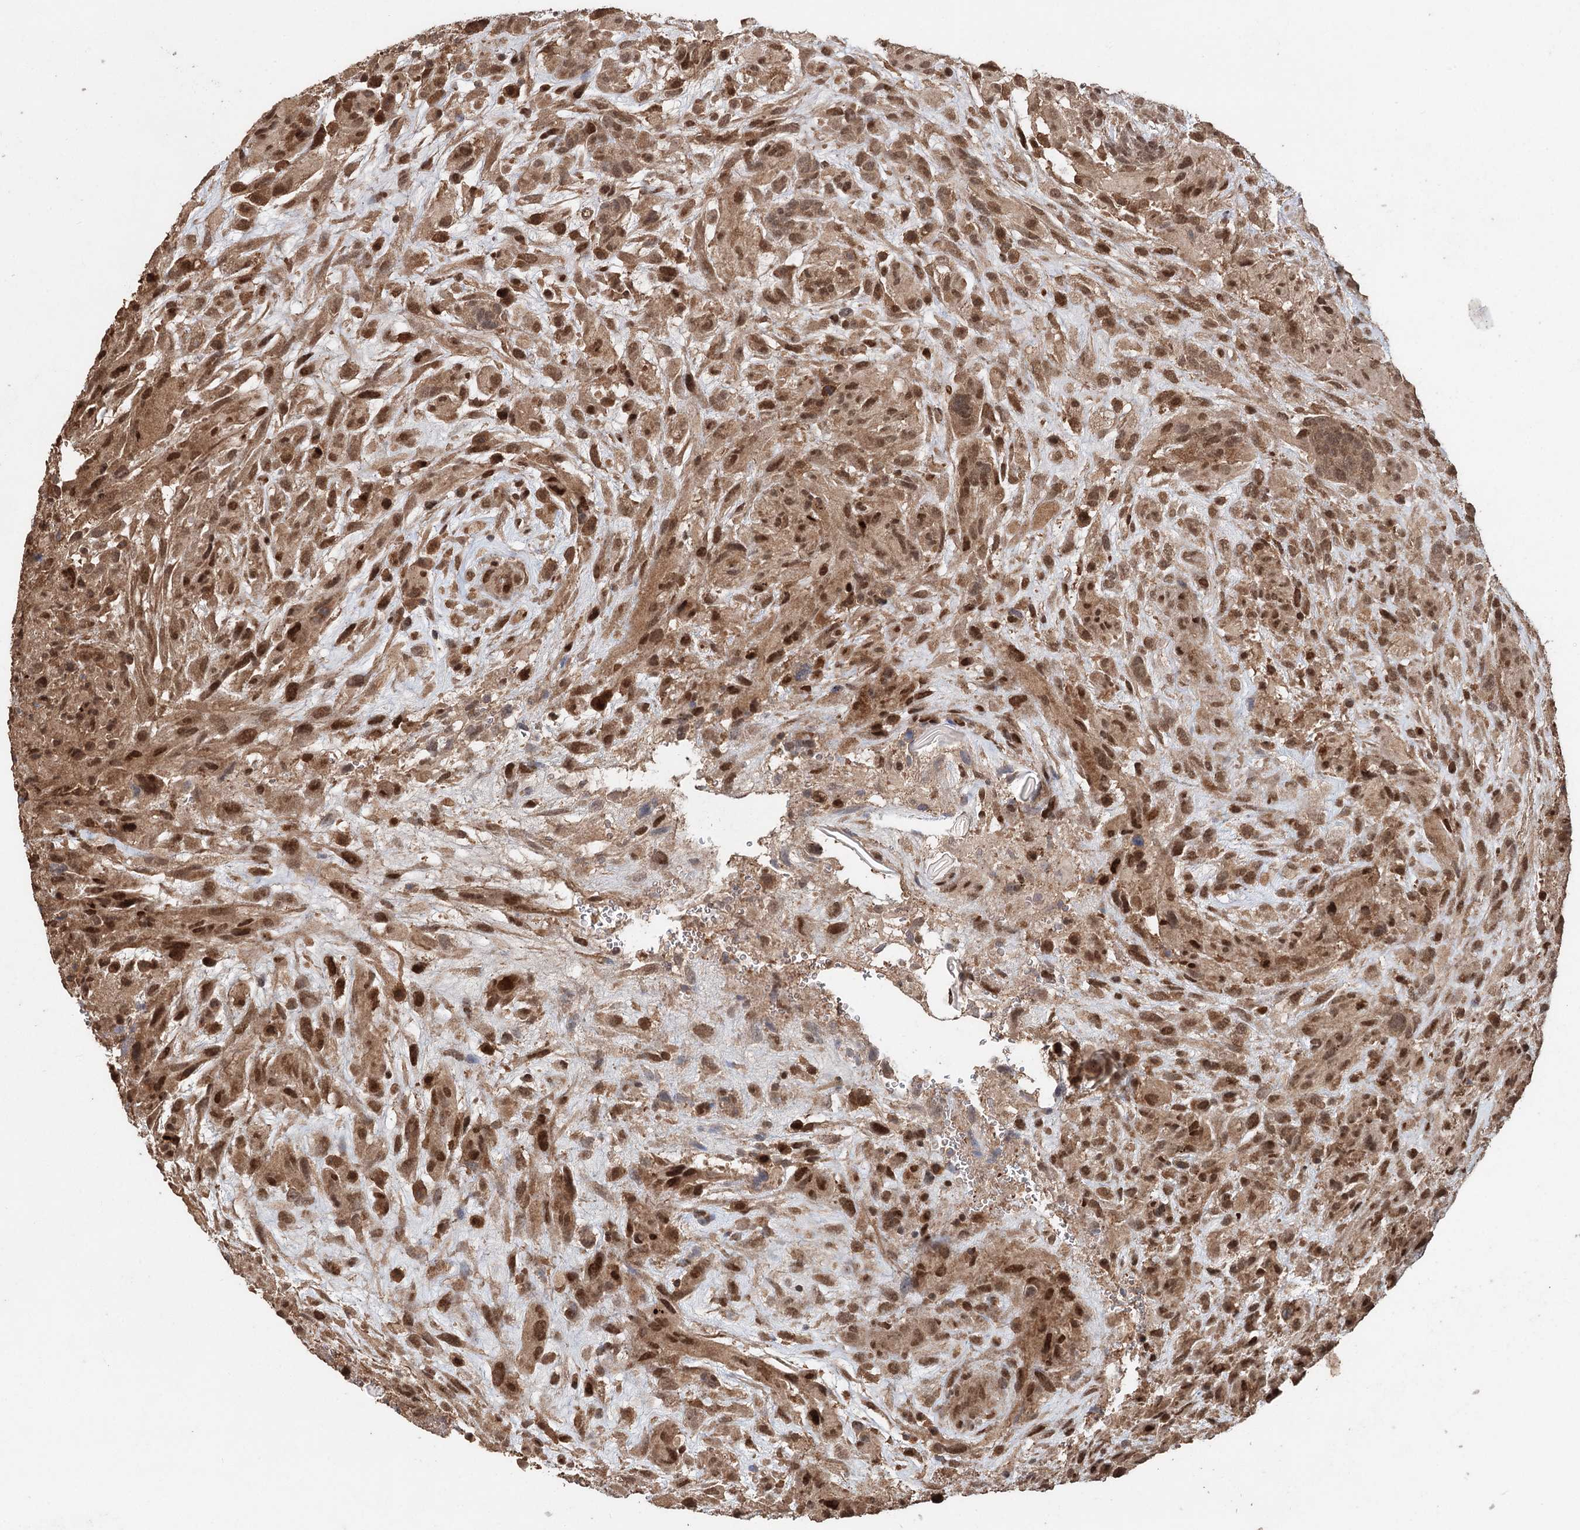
{"staining": {"intensity": "moderate", "quantity": "25%-75%", "location": "nuclear"}, "tissue": "glioma", "cell_type": "Tumor cells", "image_type": "cancer", "snomed": [{"axis": "morphology", "description": "Glioma, malignant, High grade"}, {"axis": "topography", "description": "Brain"}], "caption": "Moderate nuclear protein expression is appreciated in about 25%-75% of tumor cells in glioma. (DAB IHC with brightfield microscopy, high magnification).", "gene": "FBXO7", "patient": {"sex": "male", "age": 61}}